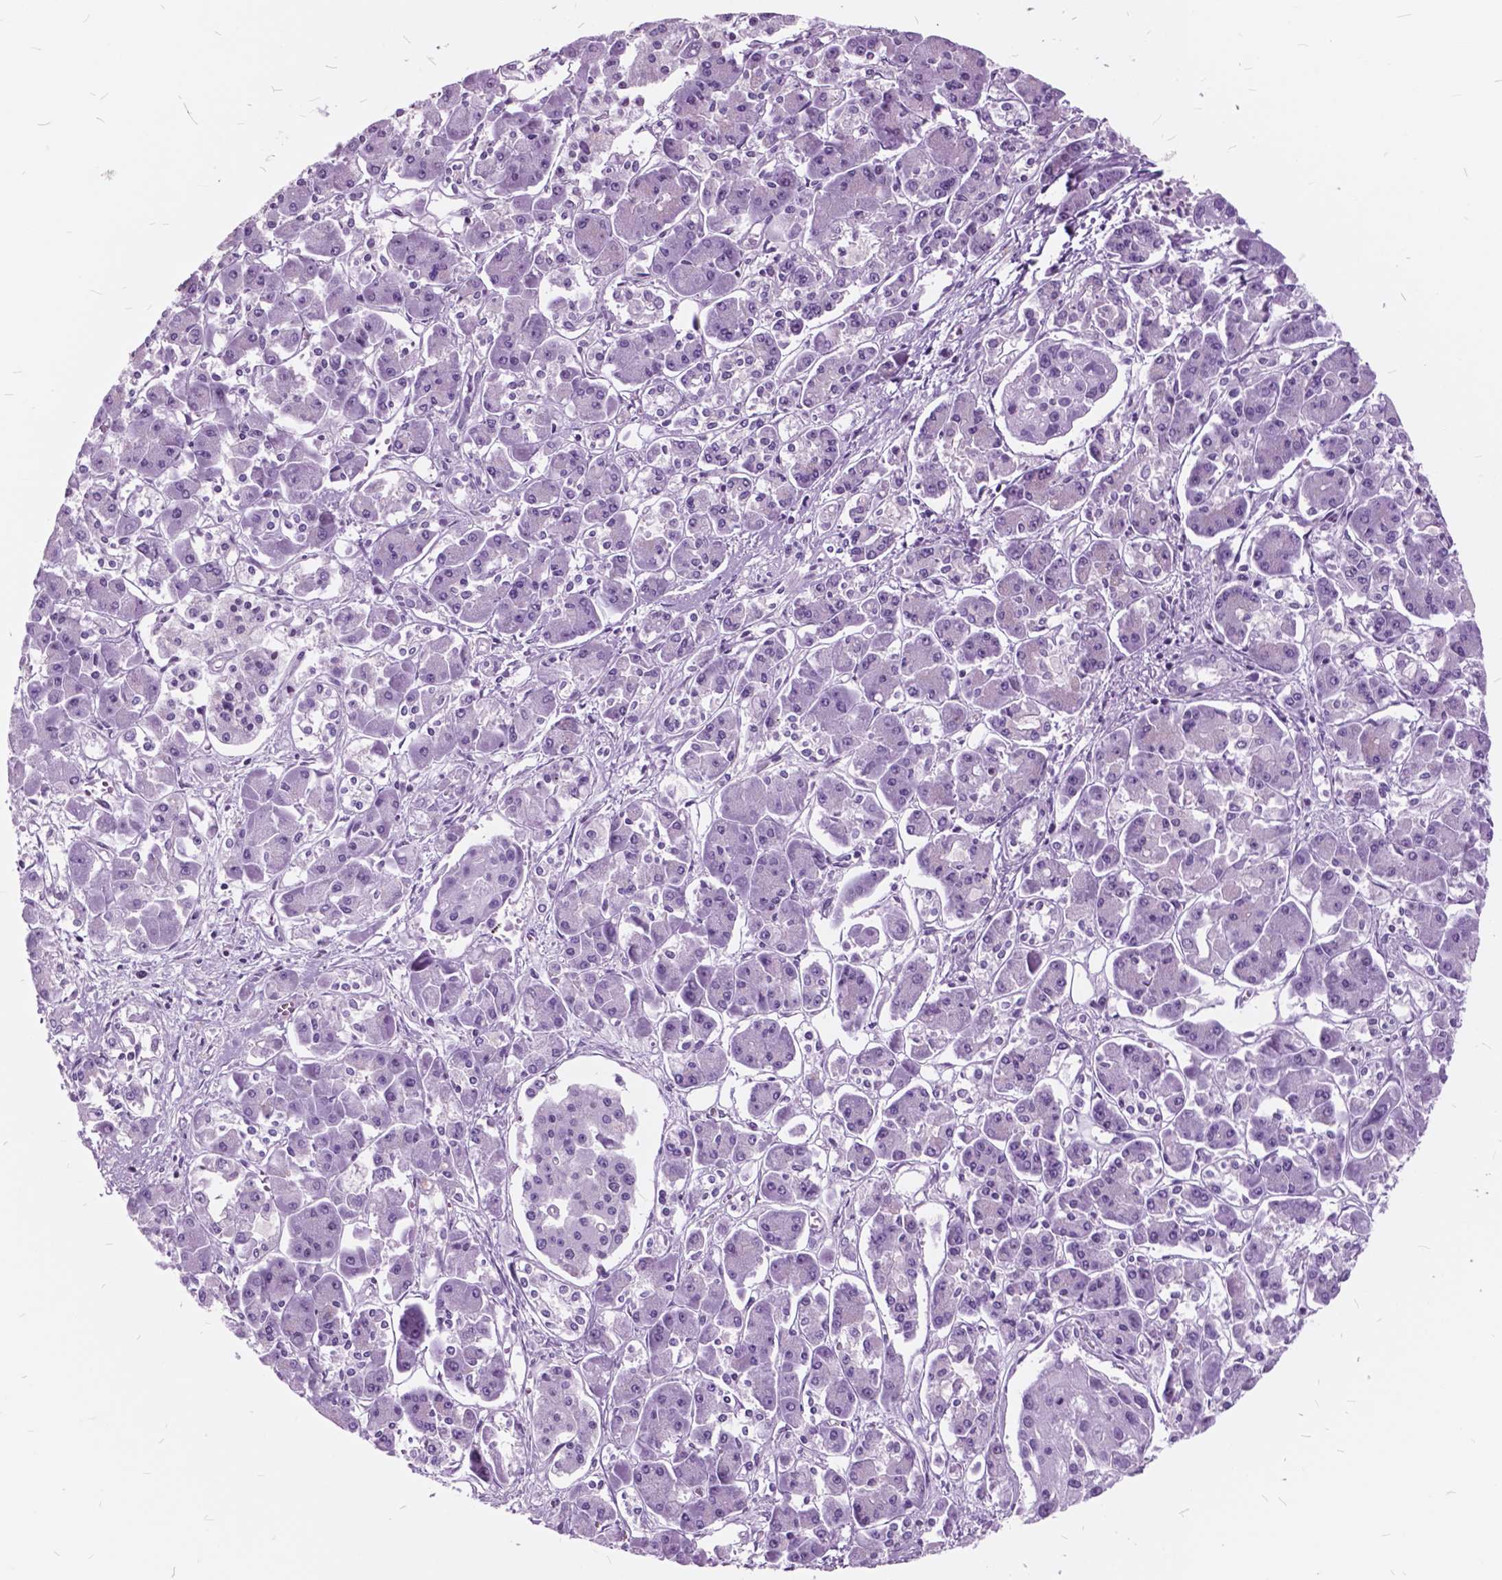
{"staining": {"intensity": "negative", "quantity": "none", "location": "none"}, "tissue": "pancreatic cancer", "cell_type": "Tumor cells", "image_type": "cancer", "snomed": [{"axis": "morphology", "description": "Adenocarcinoma, NOS"}, {"axis": "topography", "description": "Pancreas"}], "caption": "A histopathology image of human adenocarcinoma (pancreatic) is negative for staining in tumor cells.", "gene": "SP140", "patient": {"sex": "male", "age": 85}}